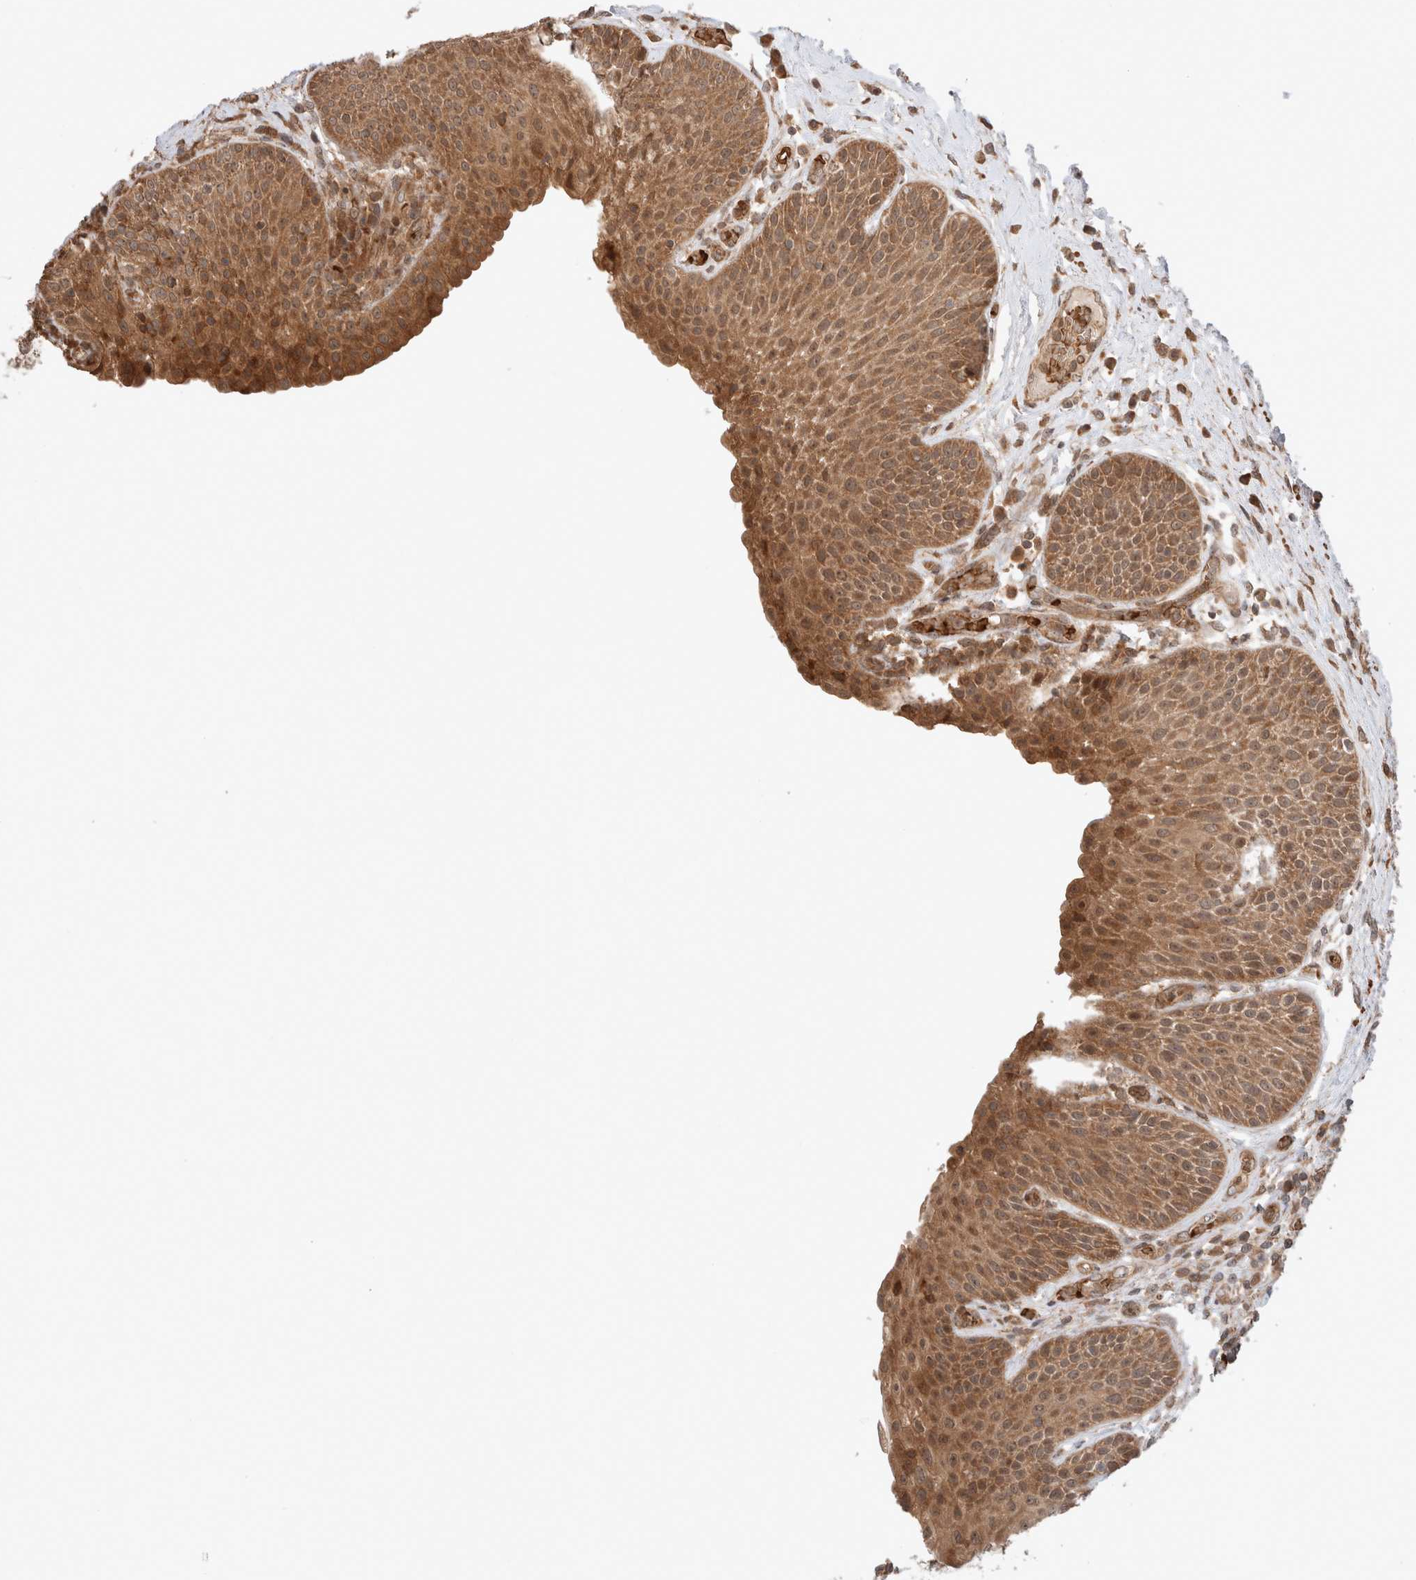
{"staining": {"intensity": "strong", "quantity": ">75%", "location": "cytoplasmic/membranous"}, "tissue": "urinary bladder", "cell_type": "Urothelial cells", "image_type": "normal", "snomed": [{"axis": "morphology", "description": "Normal tissue, NOS"}, {"axis": "topography", "description": "Urinary bladder"}], "caption": "Urothelial cells show high levels of strong cytoplasmic/membranous expression in about >75% of cells in benign human urinary bladder. (Stains: DAB (3,3'-diaminobenzidine) in brown, nuclei in blue, Microscopy: brightfield microscopy at high magnification).", "gene": "ZNF649", "patient": {"sex": "female", "age": 62}}